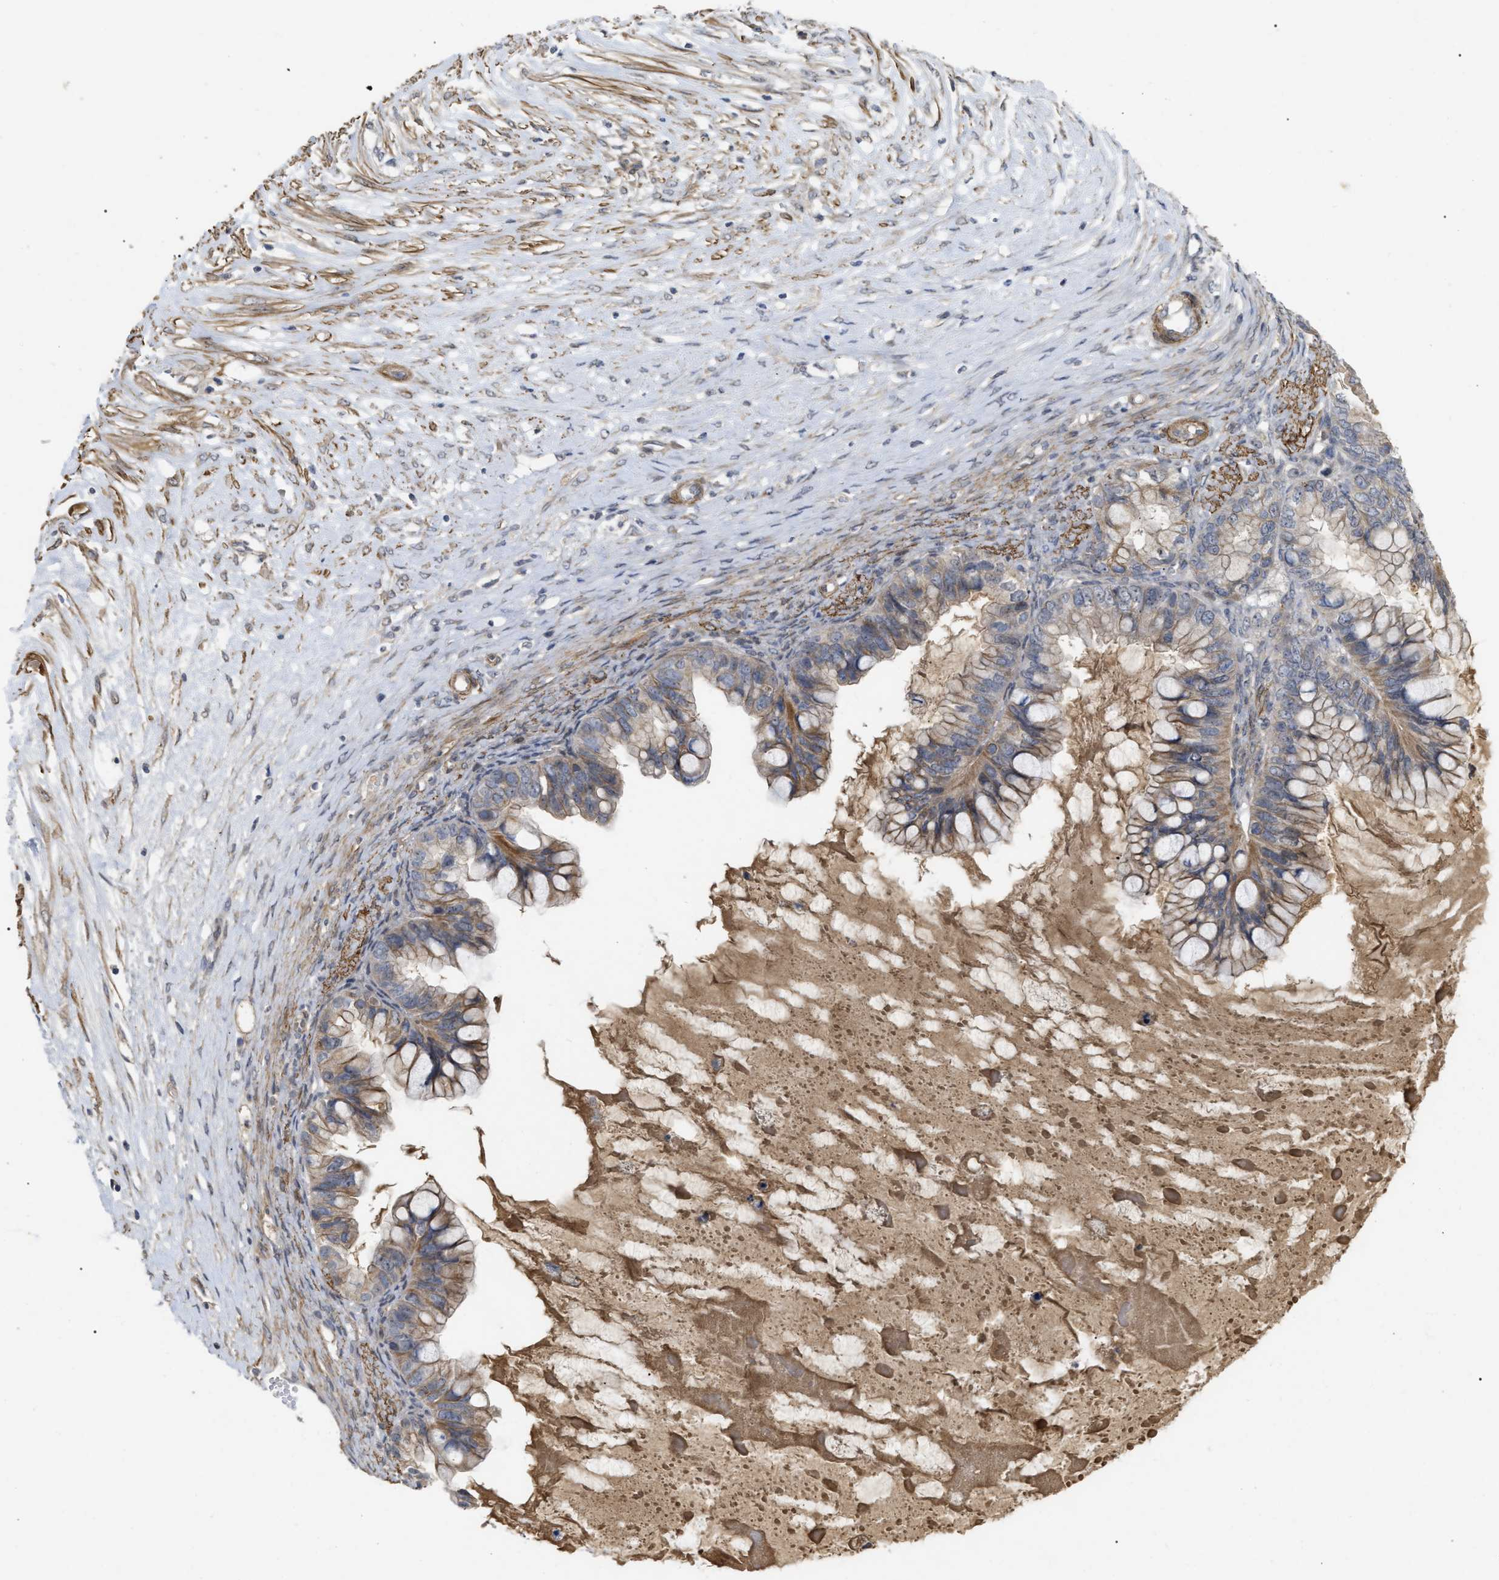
{"staining": {"intensity": "weak", "quantity": ">75%", "location": "cytoplasmic/membranous"}, "tissue": "ovarian cancer", "cell_type": "Tumor cells", "image_type": "cancer", "snomed": [{"axis": "morphology", "description": "Cystadenocarcinoma, mucinous, NOS"}, {"axis": "topography", "description": "Ovary"}], "caption": "Ovarian mucinous cystadenocarcinoma stained with IHC displays weak cytoplasmic/membranous staining in about >75% of tumor cells. (DAB (3,3'-diaminobenzidine) = brown stain, brightfield microscopy at high magnification).", "gene": "ST6GALNAC6", "patient": {"sex": "female", "age": 80}}